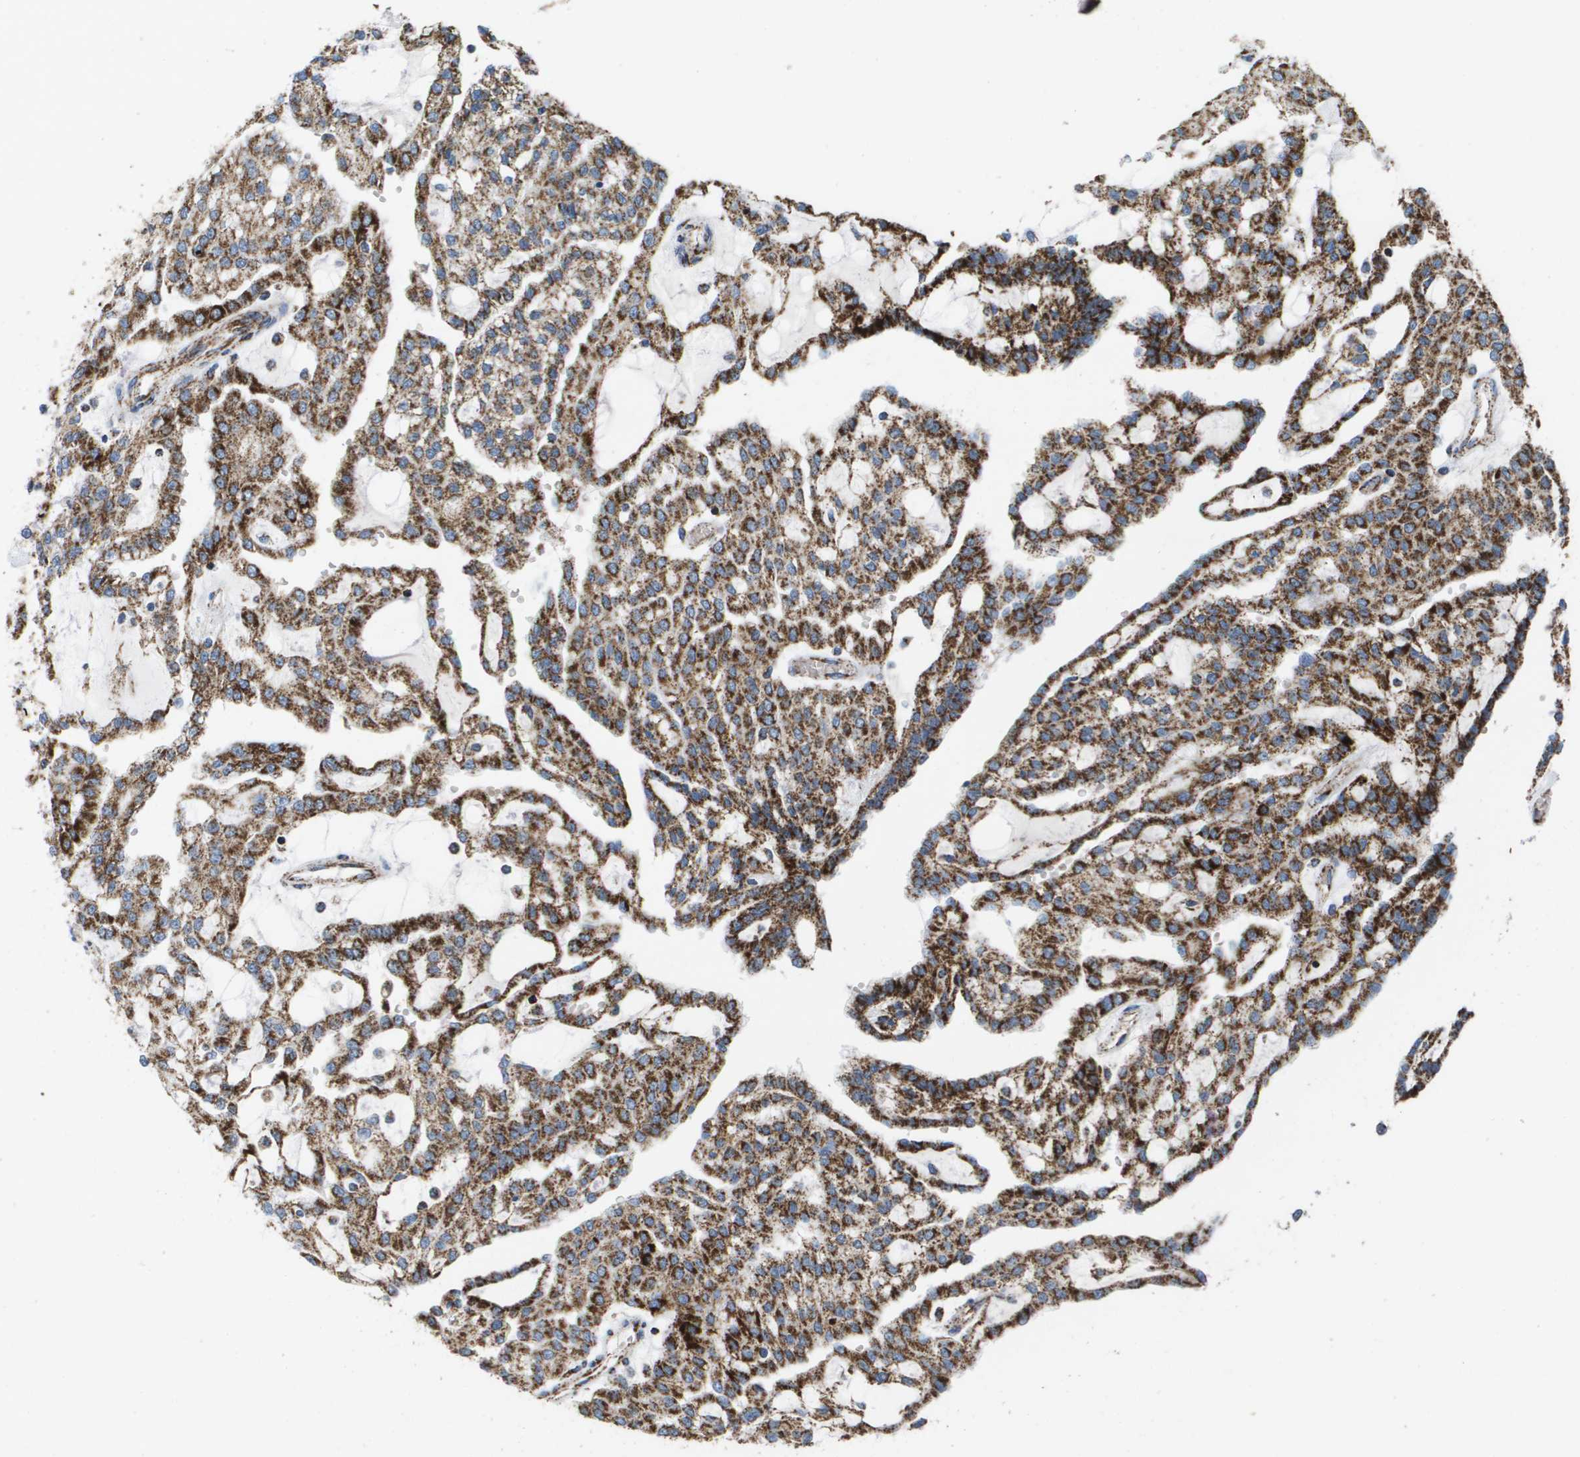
{"staining": {"intensity": "strong", "quantity": ">75%", "location": "cytoplasmic/membranous"}, "tissue": "renal cancer", "cell_type": "Tumor cells", "image_type": "cancer", "snomed": [{"axis": "morphology", "description": "Adenocarcinoma, NOS"}, {"axis": "topography", "description": "Kidney"}], "caption": "High-power microscopy captured an immunohistochemistry (IHC) image of adenocarcinoma (renal), revealing strong cytoplasmic/membranous expression in approximately >75% of tumor cells.", "gene": "ATP5F1B", "patient": {"sex": "male", "age": 63}}